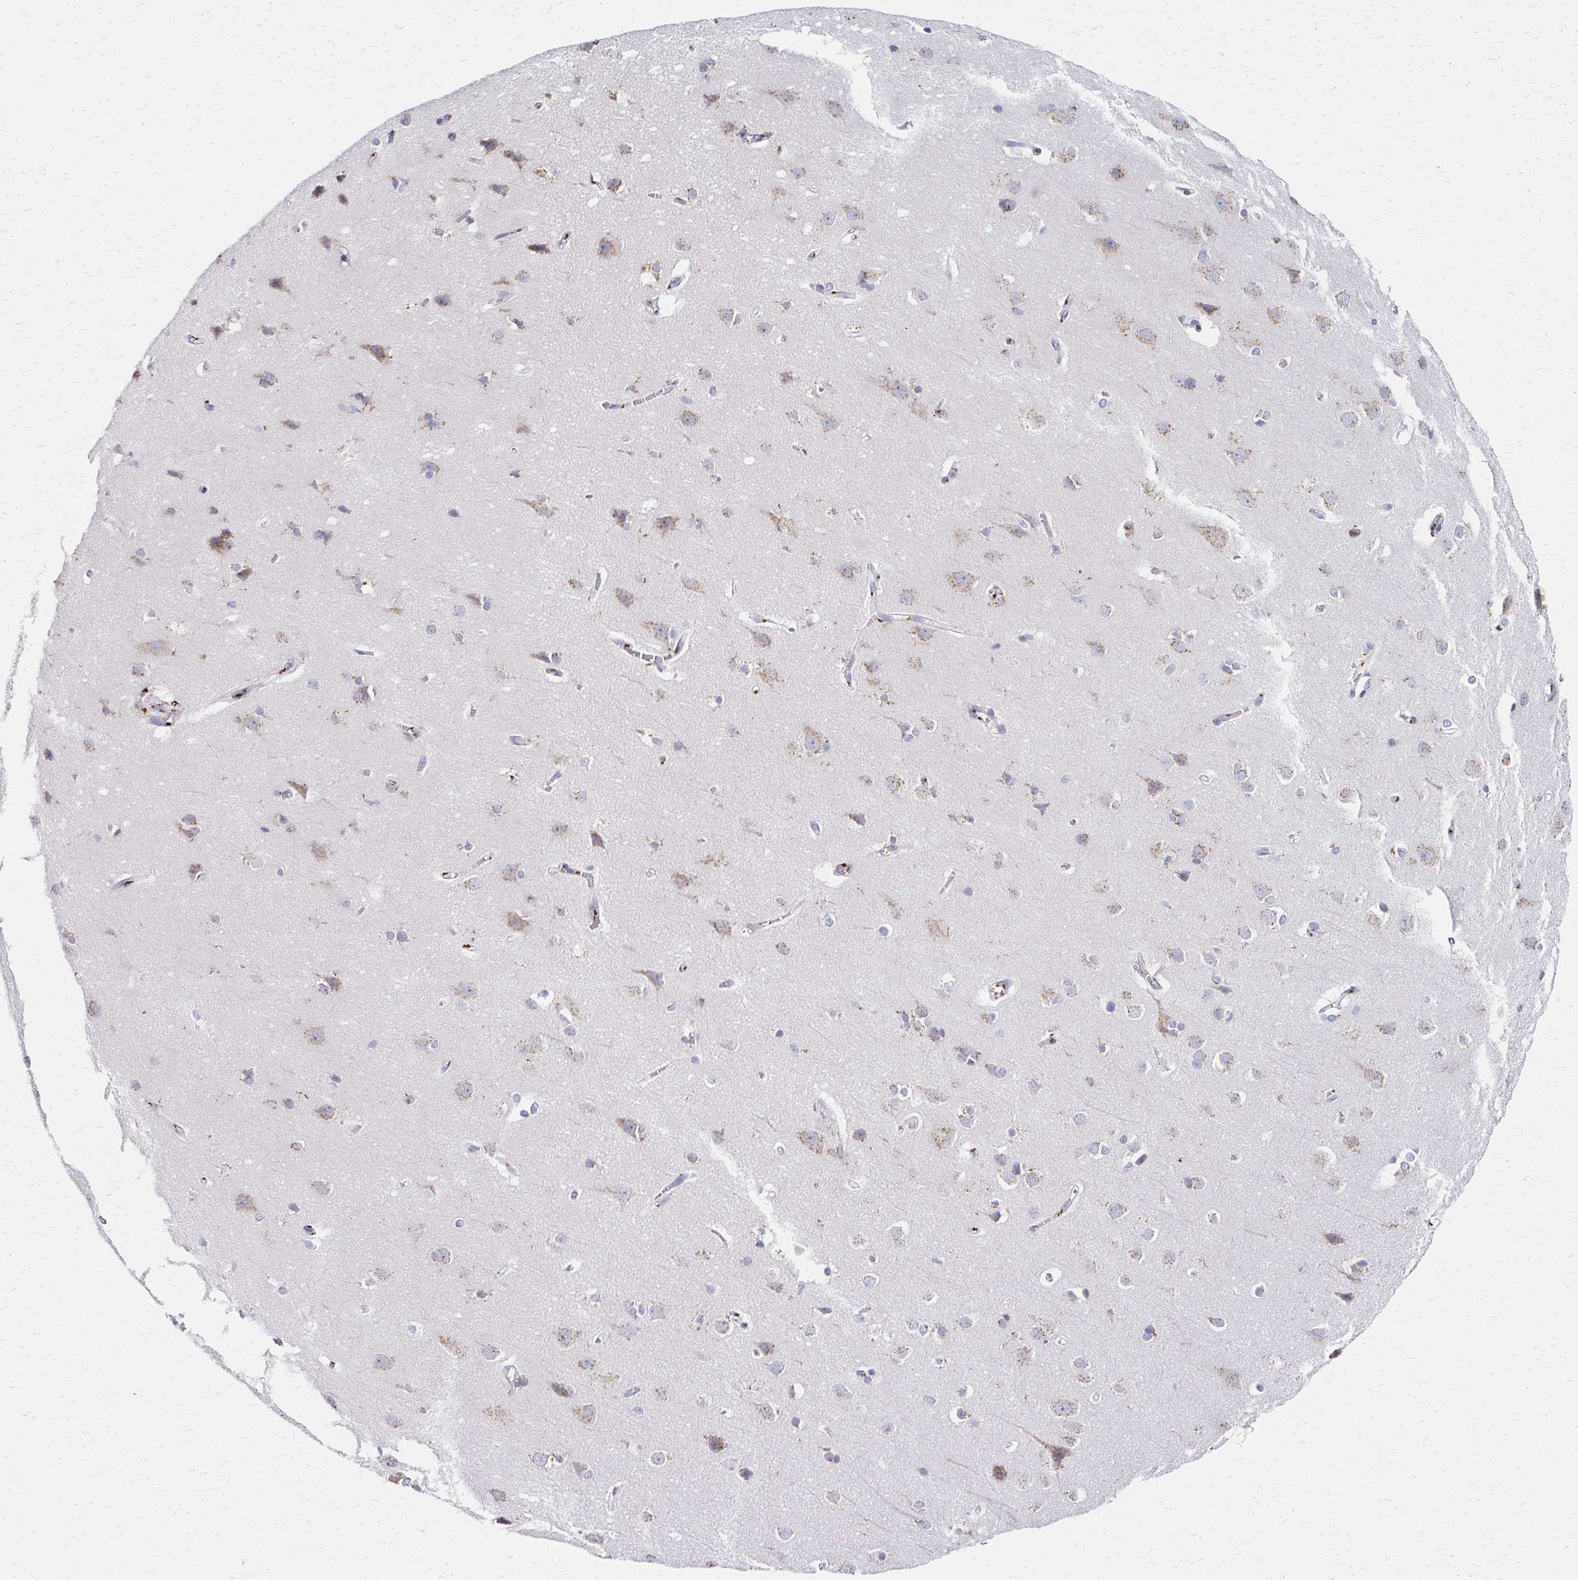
{"staining": {"intensity": "negative", "quantity": "none", "location": "none"}, "tissue": "cerebral cortex", "cell_type": "Endothelial cells", "image_type": "normal", "snomed": [{"axis": "morphology", "description": "Normal tissue, NOS"}, {"axis": "topography", "description": "Cerebral cortex"}], "caption": "High power microscopy photomicrograph of an IHC photomicrograph of benign cerebral cortex, revealing no significant staining in endothelial cells.", "gene": "ENSG00000254692", "patient": {"sex": "male", "age": 37}}